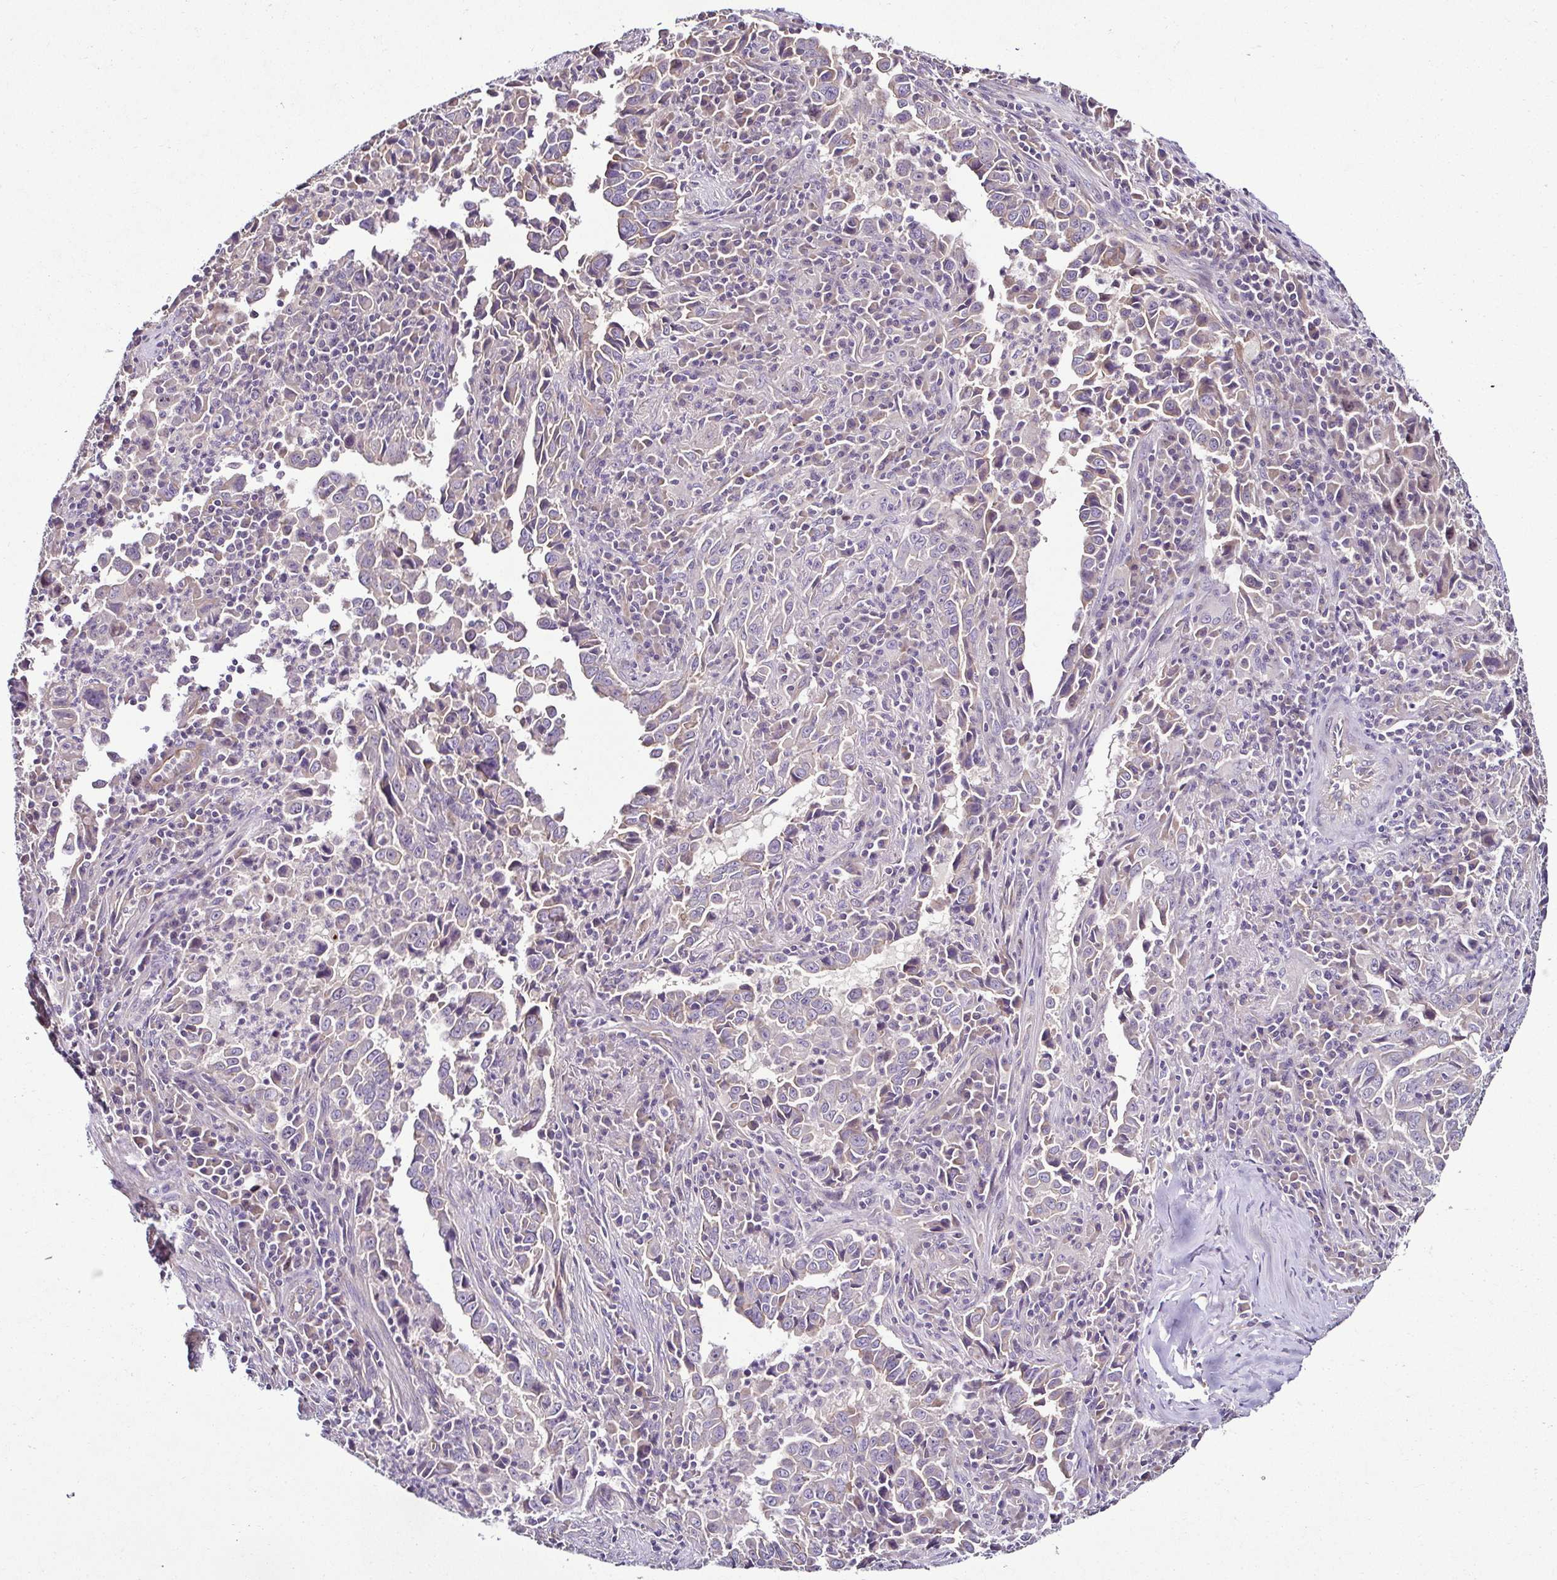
{"staining": {"intensity": "negative", "quantity": "none", "location": "none"}, "tissue": "lung cancer", "cell_type": "Tumor cells", "image_type": "cancer", "snomed": [{"axis": "morphology", "description": "Adenocarcinoma, NOS"}, {"axis": "topography", "description": "Lung"}], "caption": "Immunohistochemistry of human adenocarcinoma (lung) demonstrates no expression in tumor cells.", "gene": "LMOD2", "patient": {"sex": "male", "age": 67}}